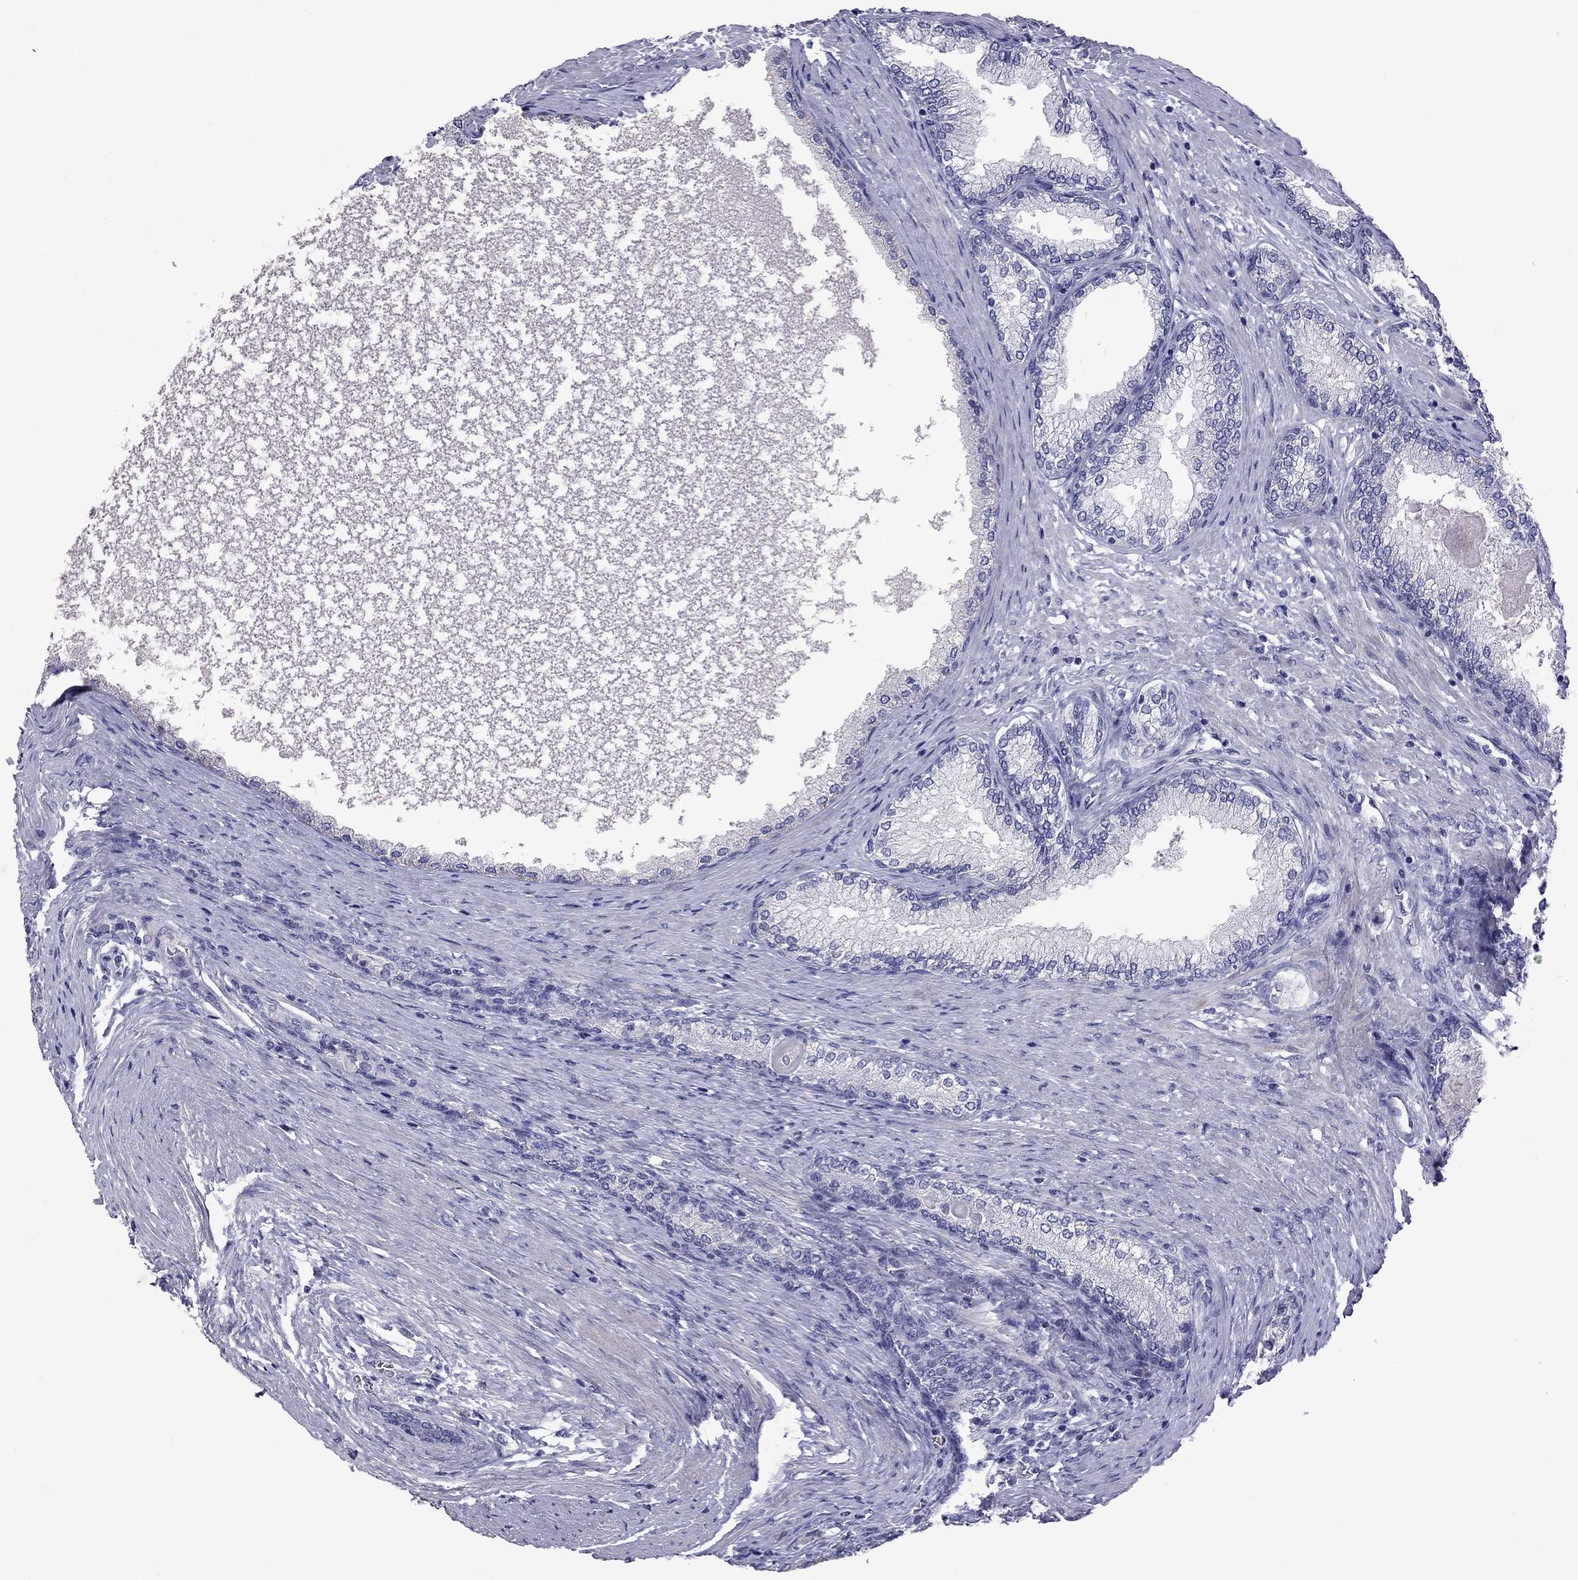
{"staining": {"intensity": "negative", "quantity": "none", "location": "none"}, "tissue": "prostate", "cell_type": "Glandular cells", "image_type": "normal", "snomed": [{"axis": "morphology", "description": "Normal tissue, NOS"}, {"axis": "topography", "description": "Prostate"}], "caption": "IHC histopathology image of normal prostate: prostate stained with DAB exhibits no significant protein positivity in glandular cells. (DAB (3,3'-diaminobenzidine) immunohistochemistry, high magnification).", "gene": "CFAP91", "patient": {"sex": "male", "age": 72}}